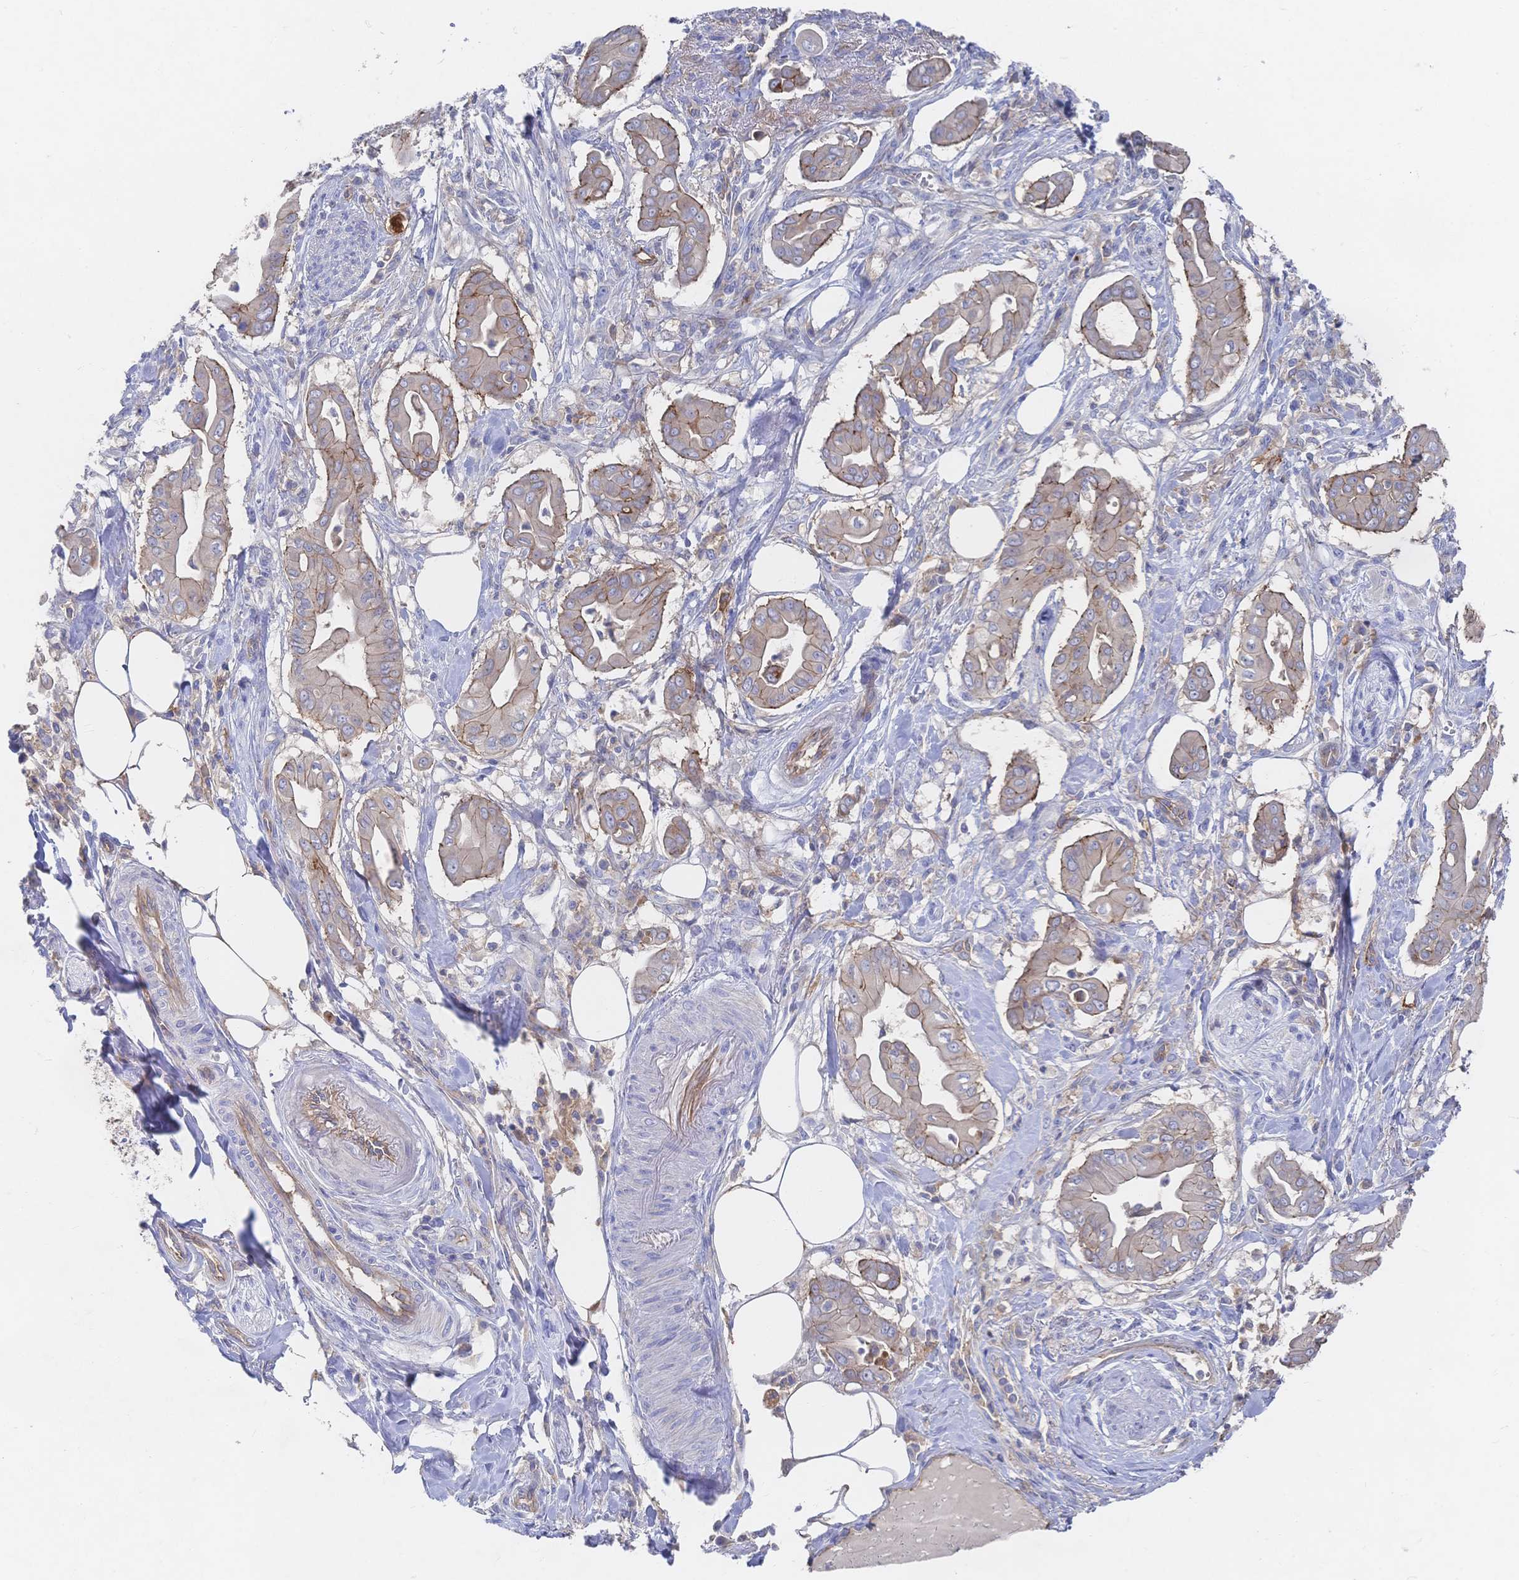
{"staining": {"intensity": "weak", "quantity": "25%-75%", "location": "cytoplasmic/membranous"}, "tissue": "pancreatic cancer", "cell_type": "Tumor cells", "image_type": "cancer", "snomed": [{"axis": "morphology", "description": "Adenocarcinoma, NOS"}, {"axis": "topography", "description": "Pancreas"}], "caption": "A micrograph of human pancreatic cancer (adenocarcinoma) stained for a protein demonstrates weak cytoplasmic/membranous brown staining in tumor cells.", "gene": "F11R", "patient": {"sex": "male", "age": 71}}